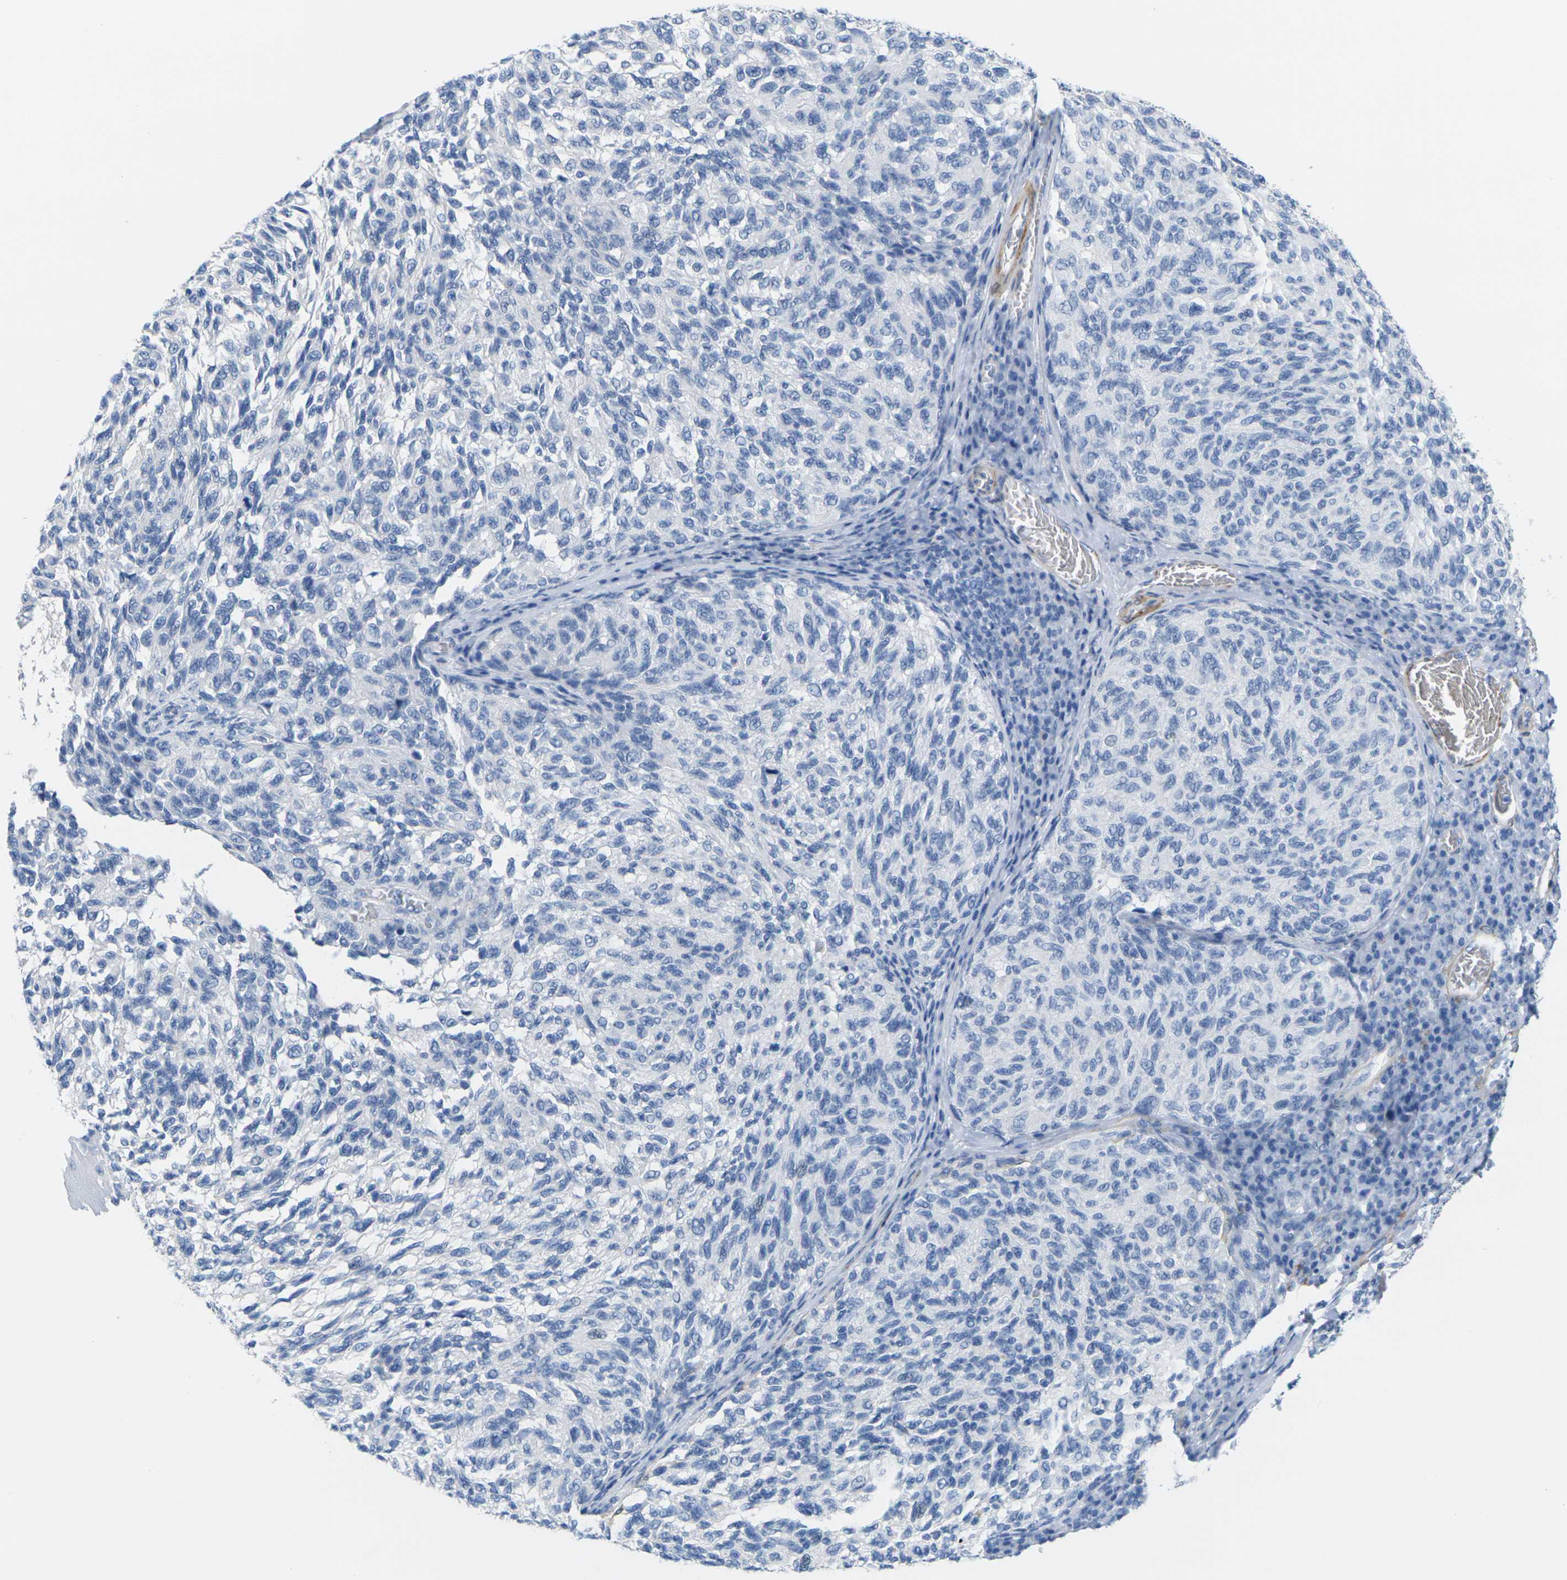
{"staining": {"intensity": "negative", "quantity": "none", "location": "none"}, "tissue": "melanoma", "cell_type": "Tumor cells", "image_type": "cancer", "snomed": [{"axis": "morphology", "description": "Malignant melanoma, NOS"}, {"axis": "topography", "description": "Skin"}], "caption": "Immunohistochemical staining of melanoma displays no significant expression in tumor cells.", "gene": "CNN1", "patient": {"sex": "female", "age": 73}}